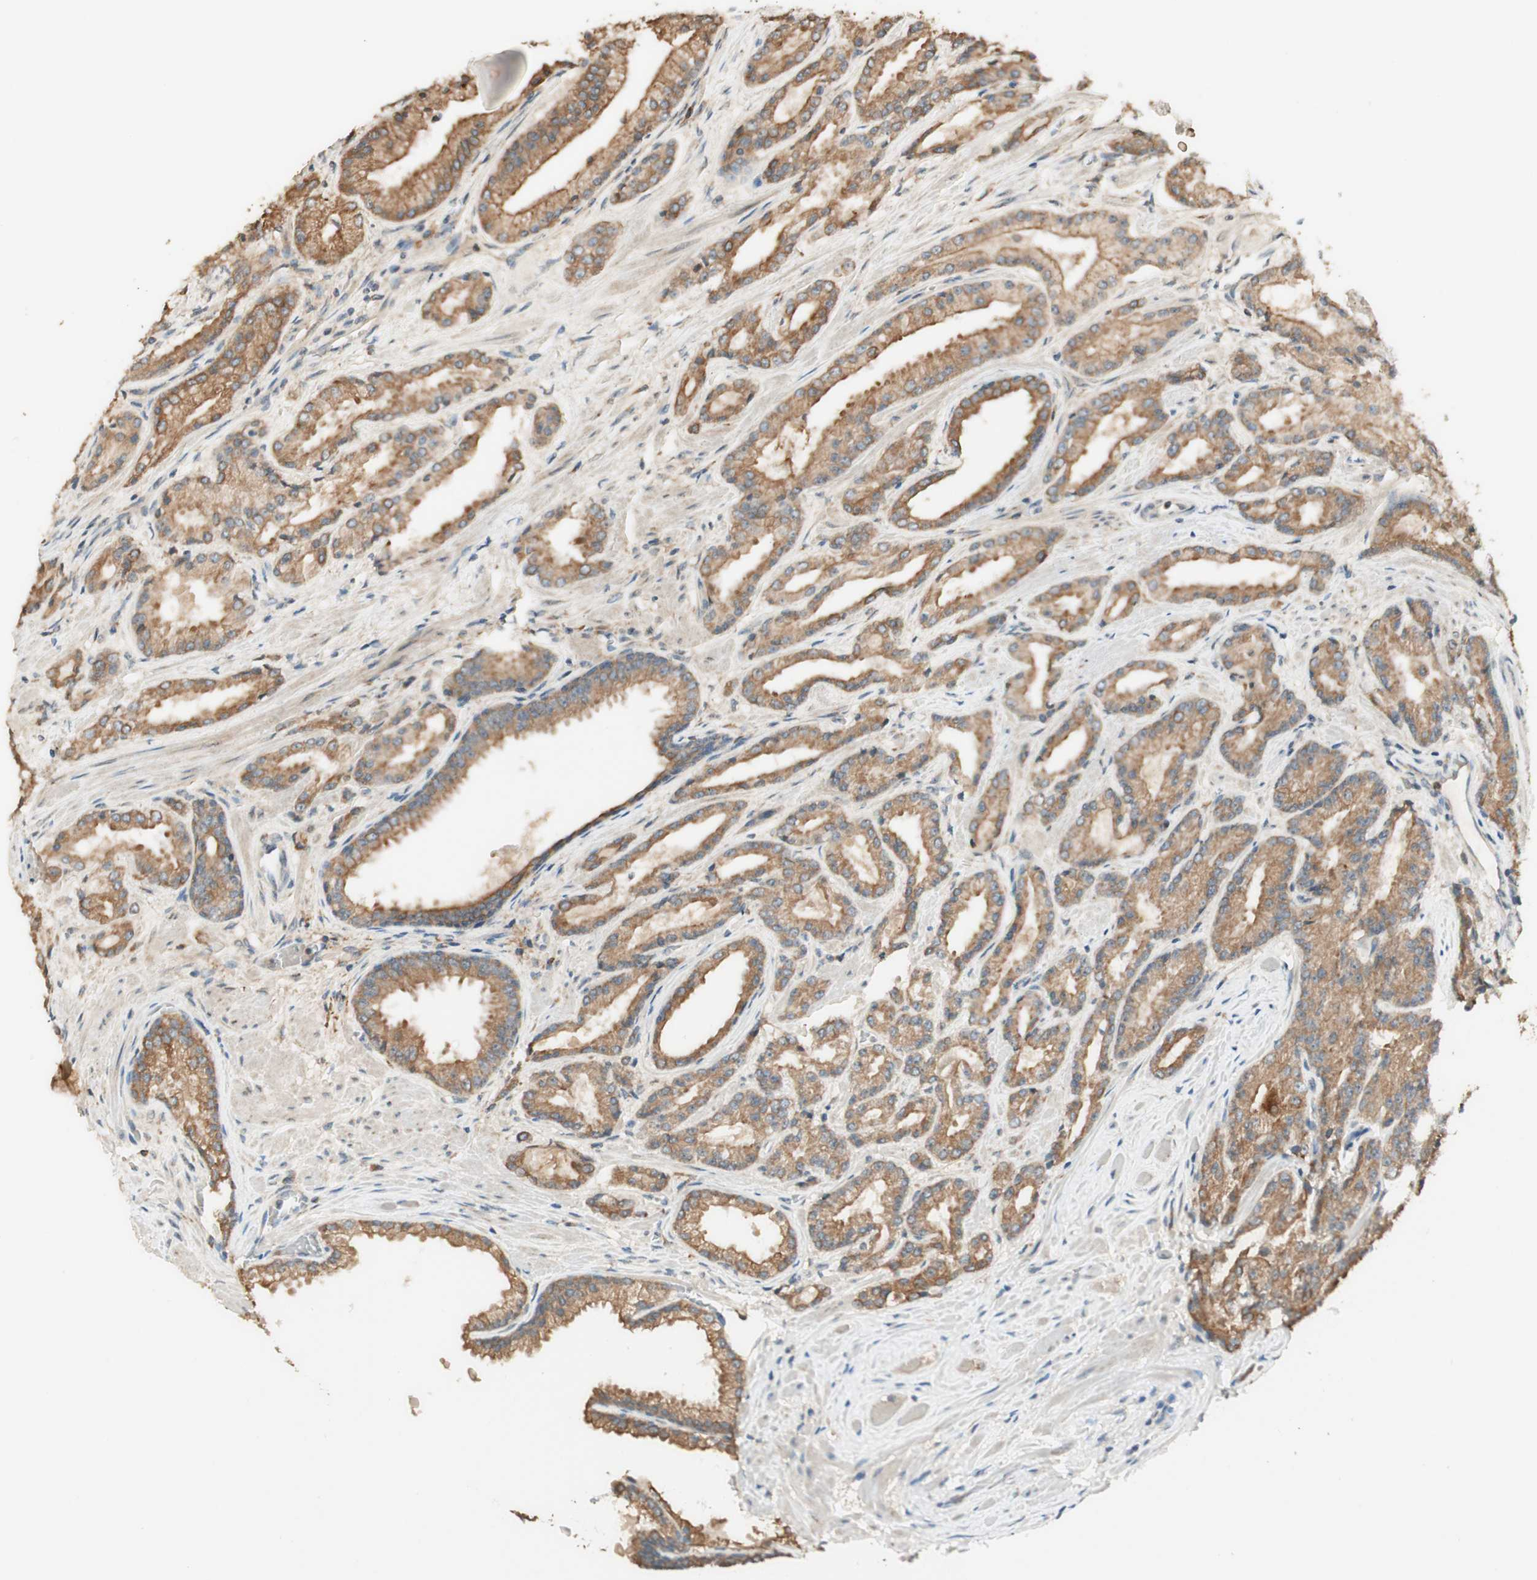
{"staining": {"intensity": "moderate", "quantity": ">75%", "location": "cytoplasmic/membranous"}, "tissue": "prostate cancer", "cell_type": "Tumor cells", "image_type": "cancer", "snomed": [{"axis": "morphology", "description": "Adenocarcinoma, Low grade"}, {"axis": "topography", "description": "Prostate"}], "caption": "DAB (3,3'-diaminobenzidine) immunohistochemical staining of prostate adenocarcinoma (low-grade) shows moderate cytoplasmic/membranous protein staining in approximately >75% of tumor cells.", "gene": "CLCN2", "patient": {"sex": "male", "age": 59}}